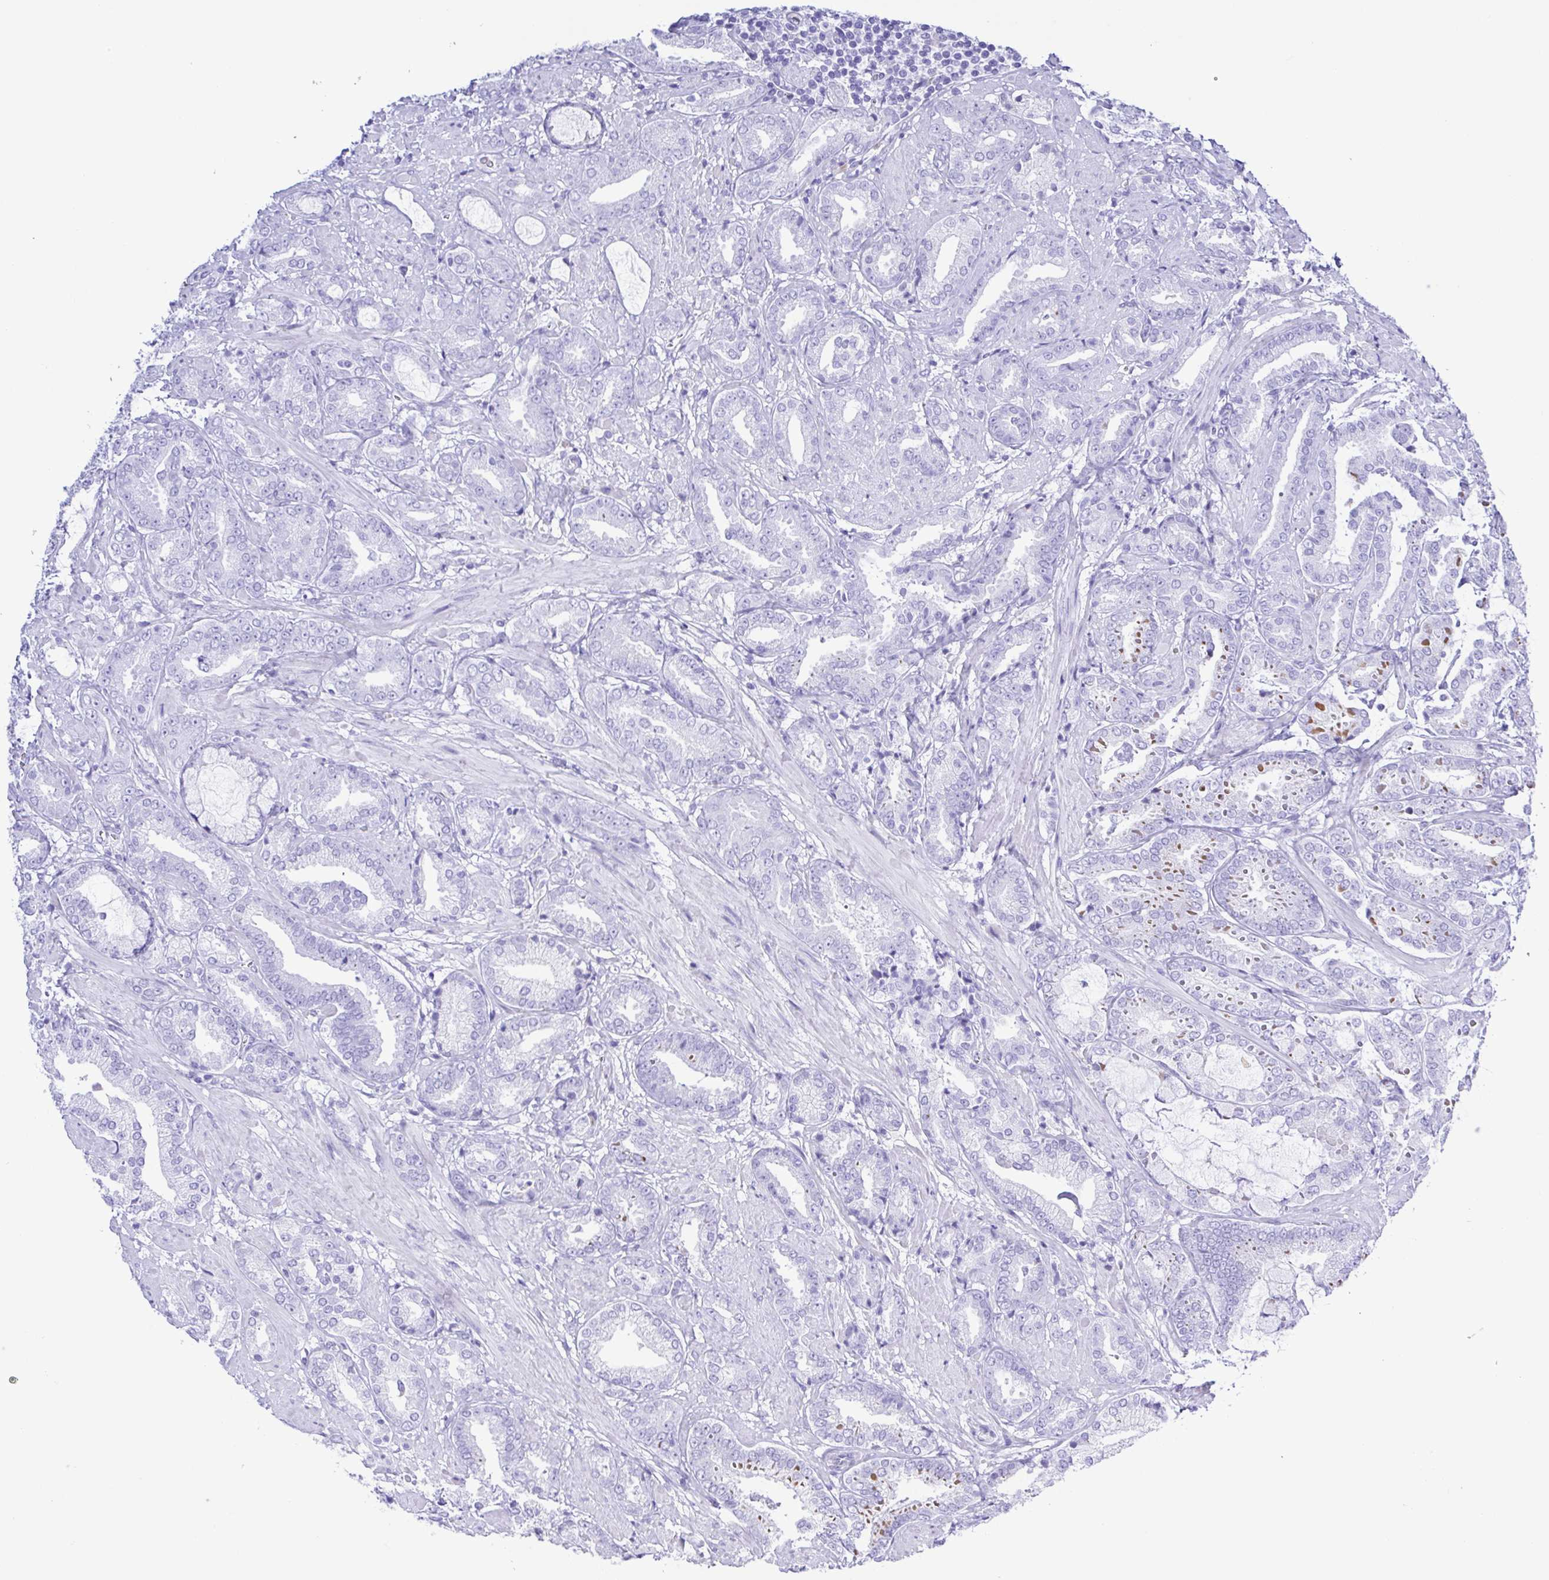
{"staining": {"intensity": "negative", "quantity": "none", "location": "none"}, "tissue": "prostate cancer", "cell_type": "Tumor cells", "image_type": "cancer", "snomed": [{"axis": "morphology", "description": "Adenocarcinoma, High grade"}, {"axis": "topography", "description": "Prostate"}], "caption": "This is an immunohistochemistry photomicrograph of prostate cancer (high-grade adenocarcinoma). There is no positivity in tumor cells.", "gene": "GPR17", "patient": {"sex": "male", "age": 56}}